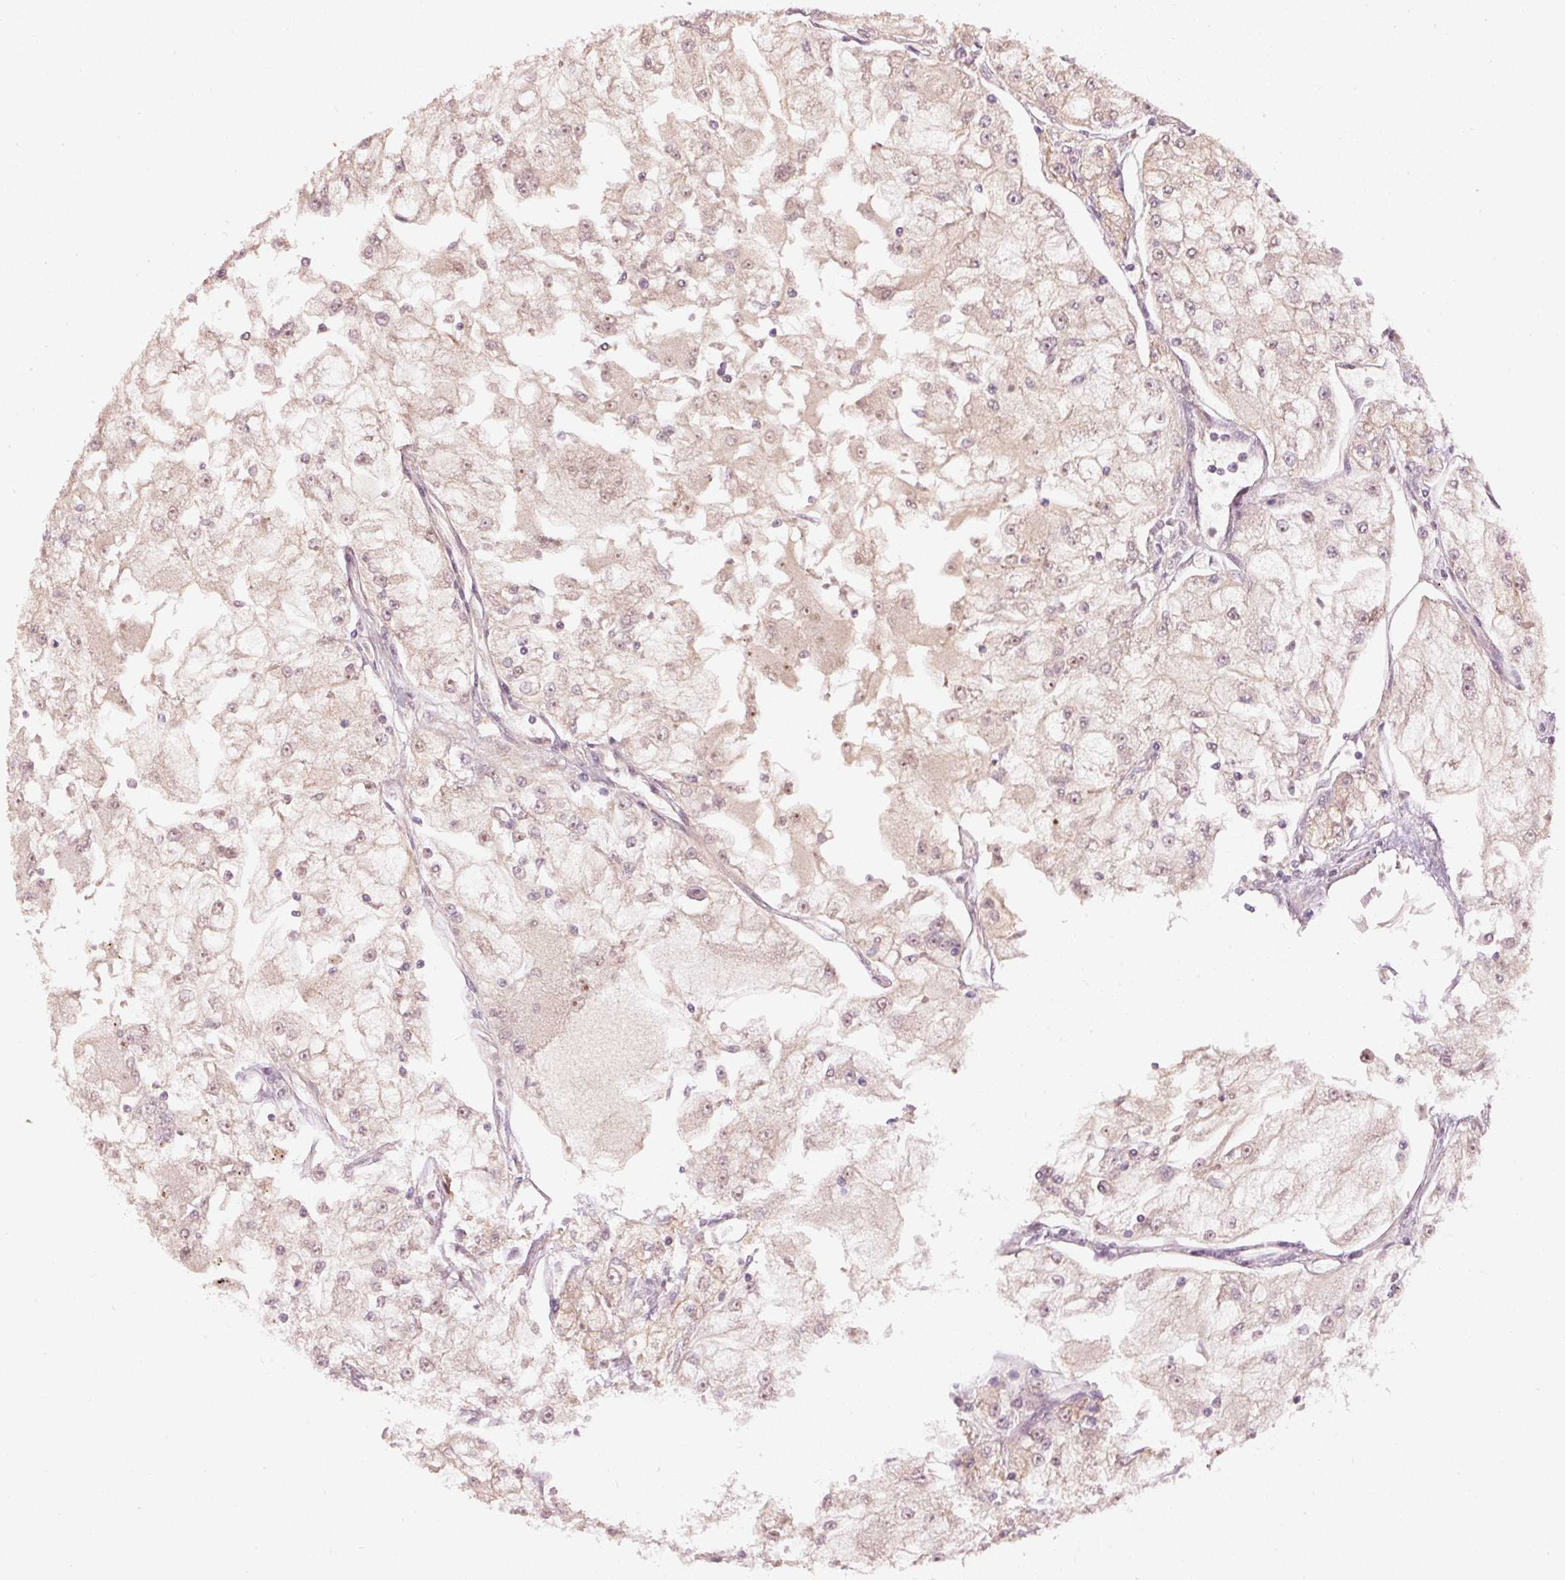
{"staining": {"intensity": "weak", "quantity": "25%-75%", "location": "cytoplasmic/membranous"}, "tissue": "renal cancer", "cell_type": "Tumor cells", "image_type": "cancer", "snomed": [{"axis": "morphology", "description": "Adenocarcinoma, NOS"}, {"axis": "topography", "description": "Kidney"}], "caption": "Immunohistochemical staining of adenocarcinoma (renal) displays weak cytoplasmic/membranous protein staining in approximately 25%-75% of tumor cells.", "gene": "MTHFD1L", "patient": {"sex": "female", "age": 72}}